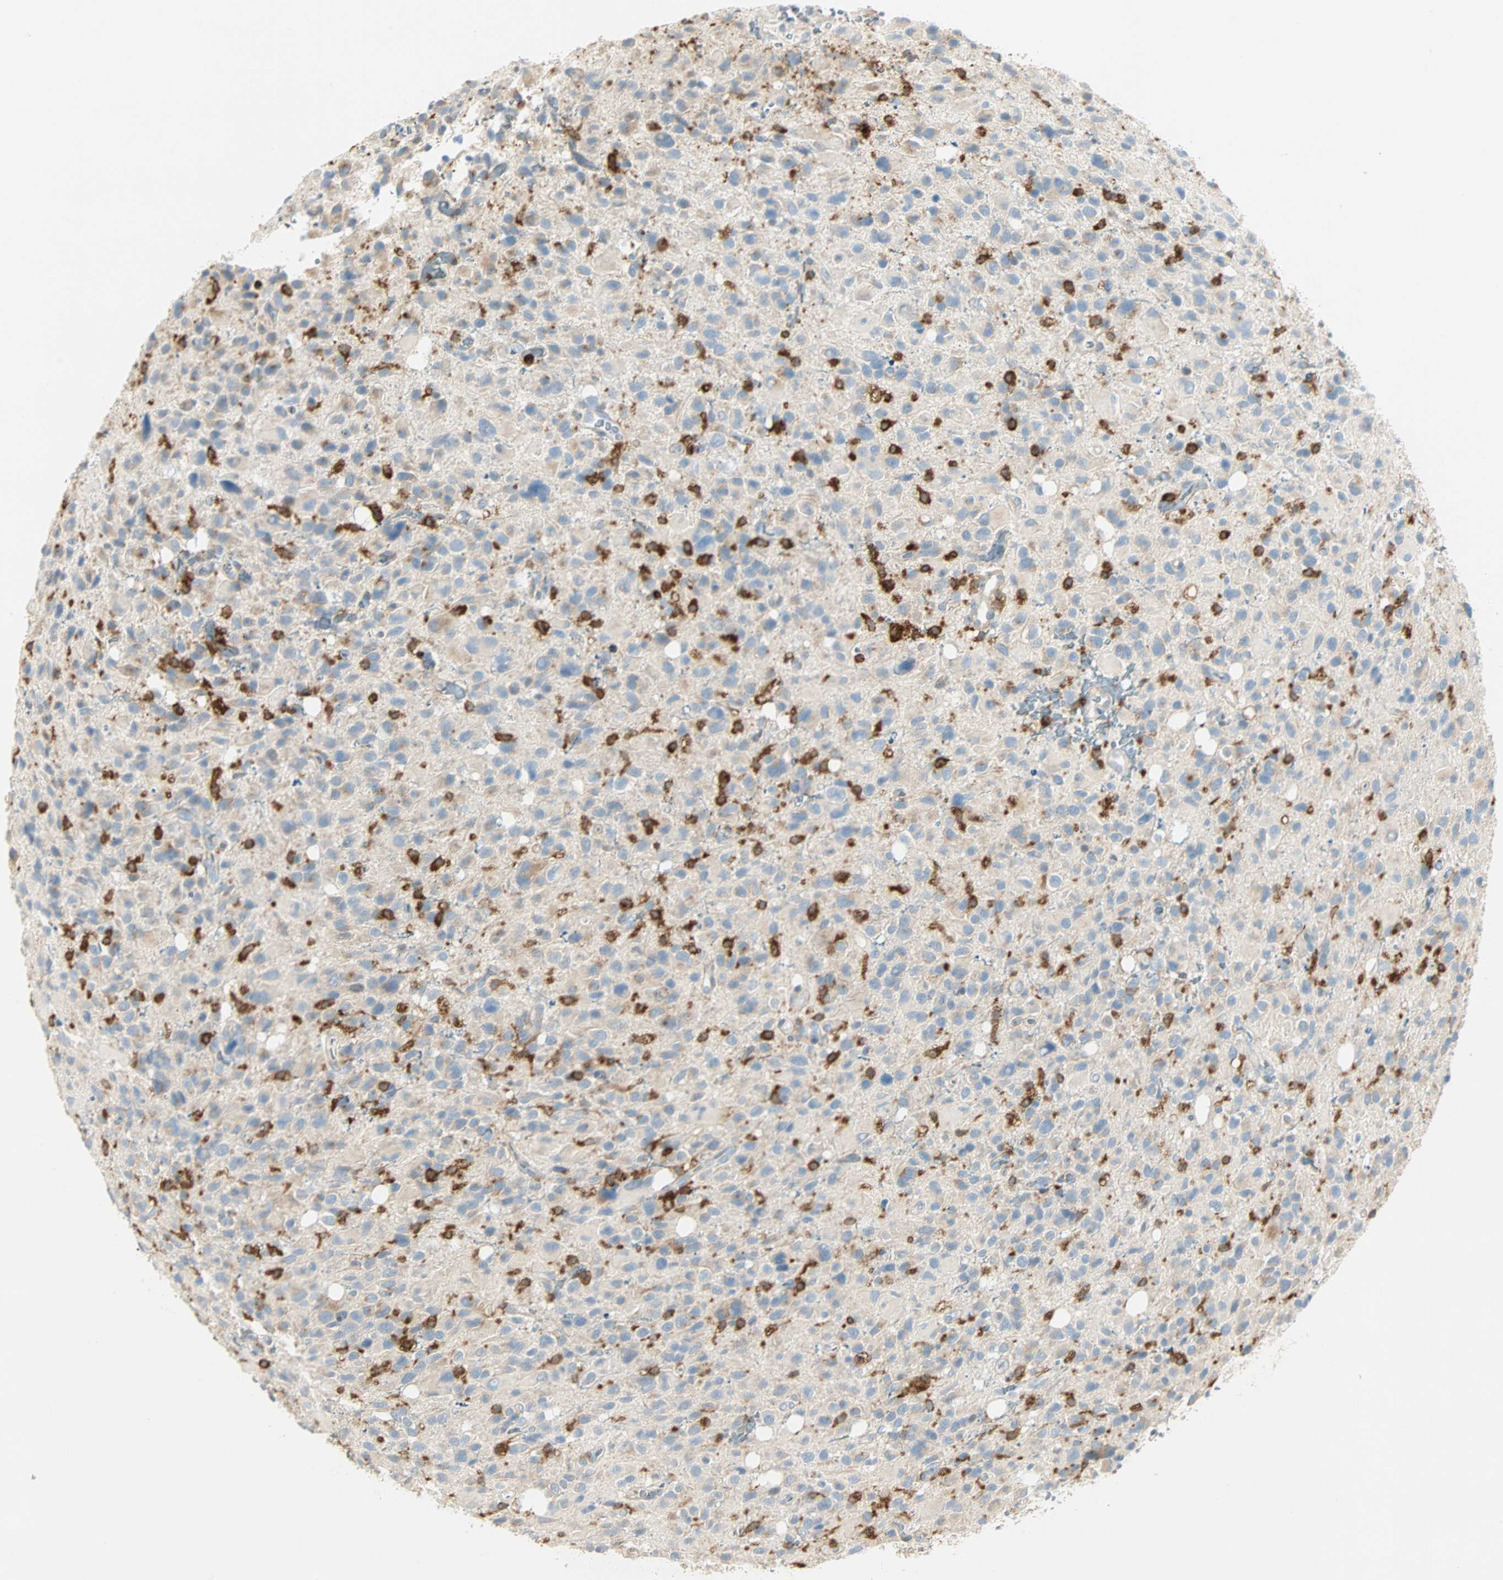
{"staining": {"intensity": "negative", "quantity": "none", "location": "none"}, "tissue": "glioma", "cell_type": "Tumor cells", "image_type": "cancer", "snomed": [{"axis": "morphology", "description": "Glioma, malignant, High grade"}, {"axis": "topography", "description": "Brain"}], "caption": "Immunohistochemistry image of glioma stained for a protein (brown), which exhibits no positivity in tumor cells.", "gene": "FMNL1", "patient": {"sex": "male", "age": 48}}